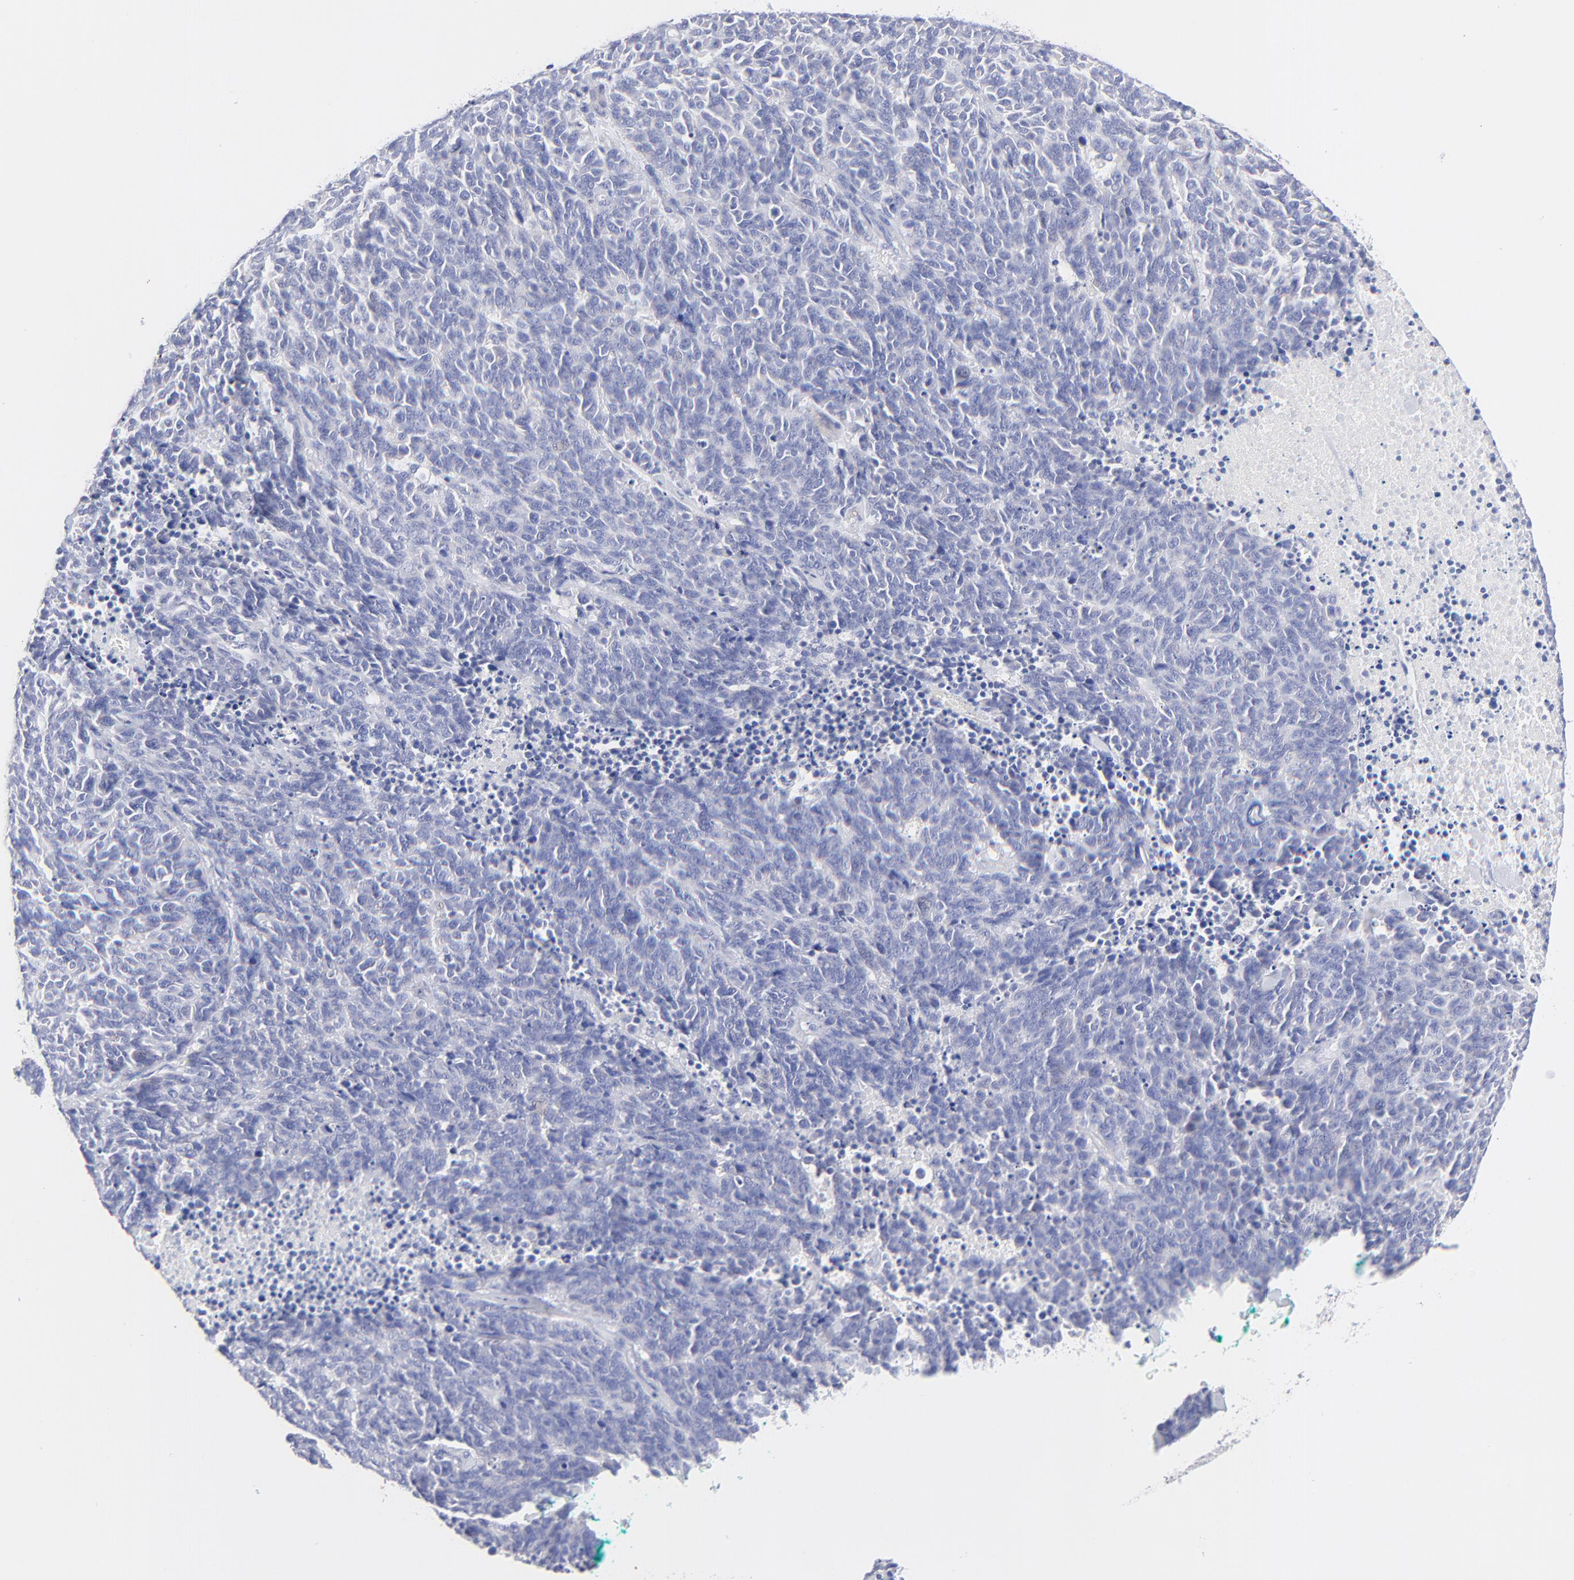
{"staining": {"intensity": "negative", "quantity": "none", "location": "none"}, "tissue": "lung cancer", "cell_type": "Tumor cells", "image_type": "cancer", "snomed": [{"axis": "morphology", "description": "Neoplasm, malignant, NOS"}, {"axis": "topography", "description": "Lung"}], "caption": "Malignant neoplasm (lung) was stained to show a protein in brown. There is no significant staining in tumor cells. (DAB immunohistochemistry with hematoxylin counter stain).", "gene": "EBP", "patient": {"sex": "female", "age": 58}}